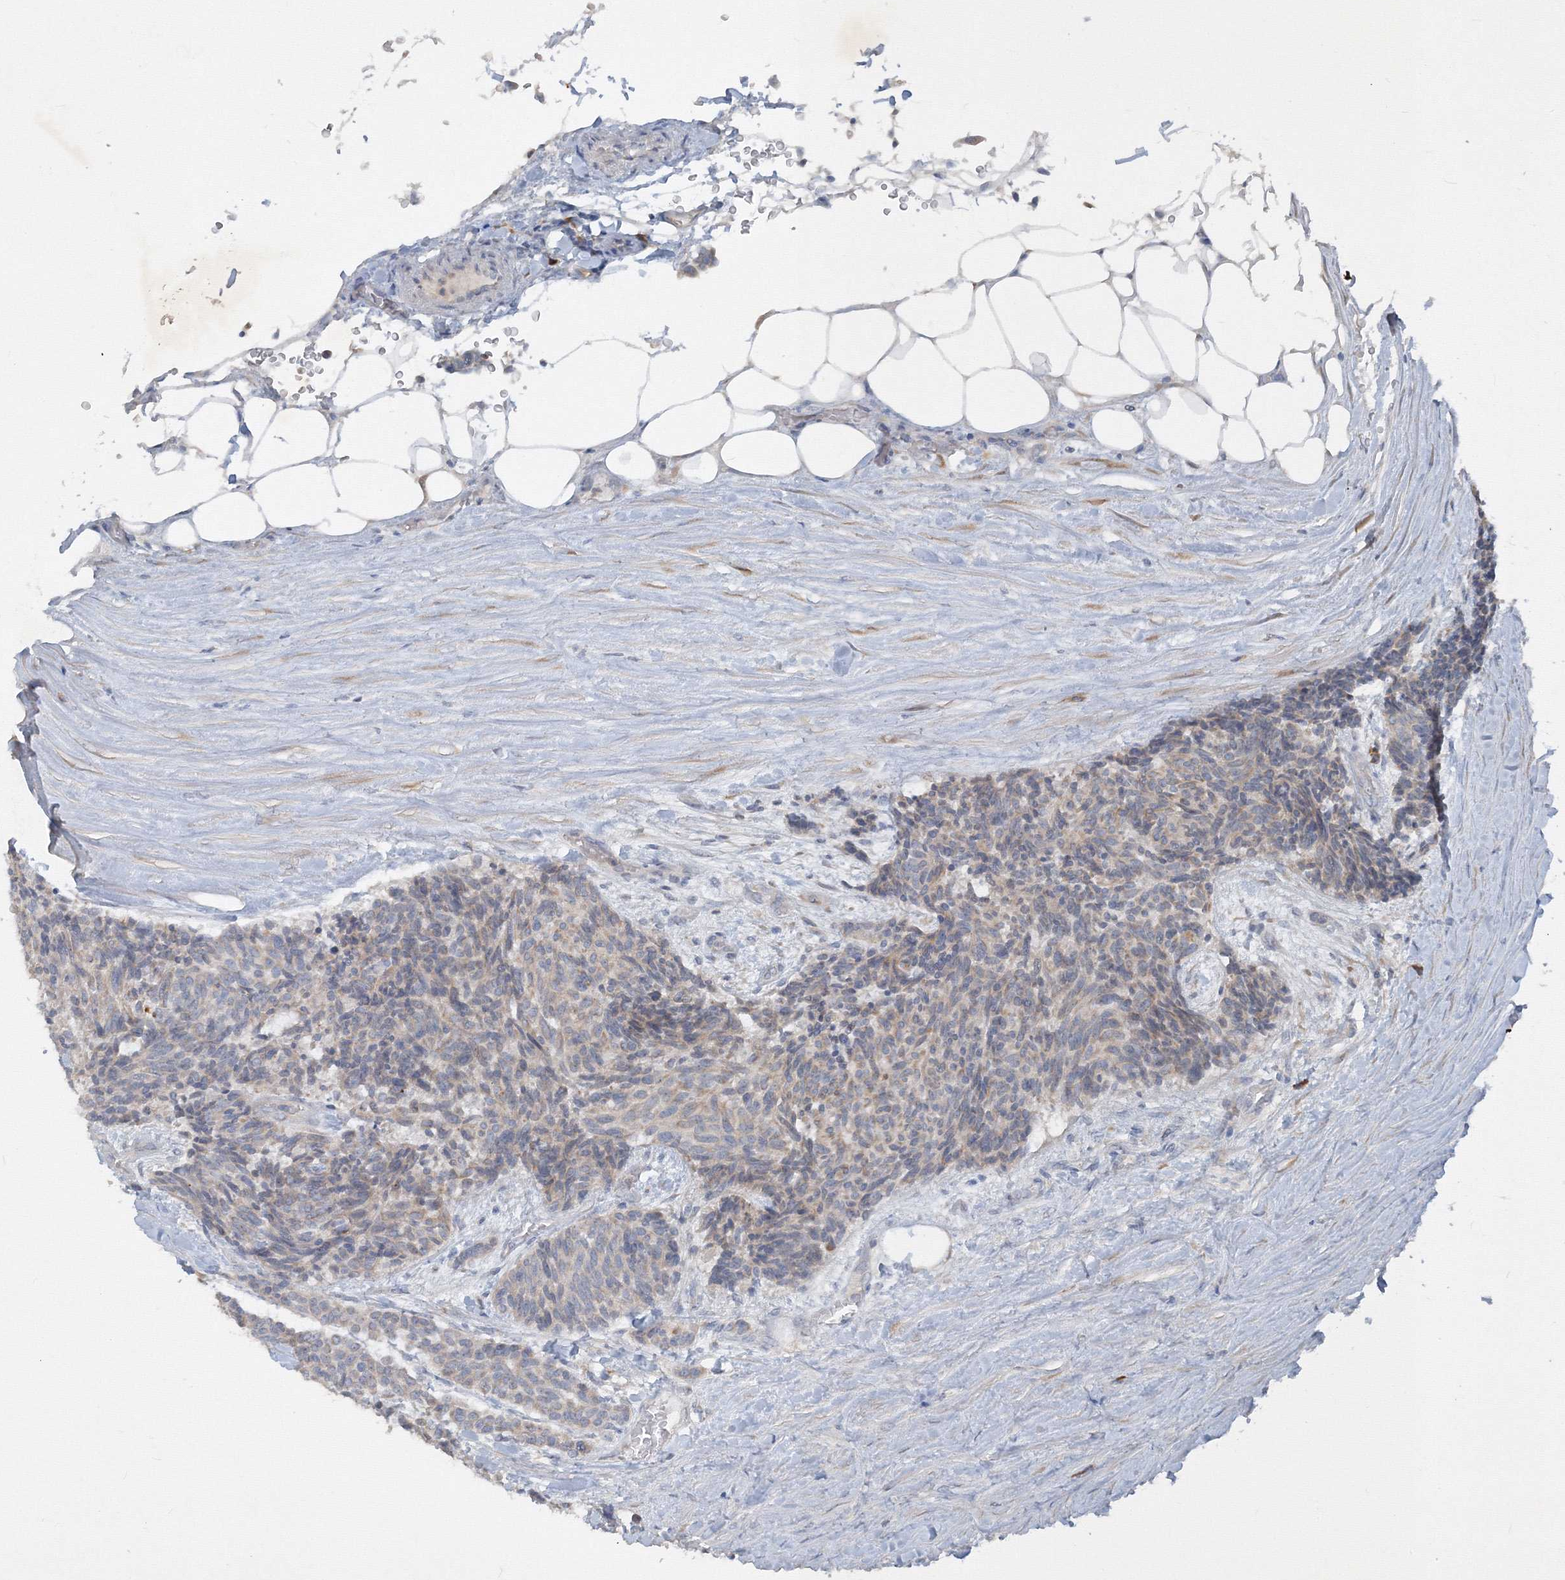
{"staining": {"intensity": "weak", "quantity": "25%-75%", "location": "cytoplasmic/membranous"}, "tissue": "carcinoid", "cell_type": "Tumor cells", "image_type": "cancer", "snomed": [{"axis": "morphology", "description": "Carcinoid, malignant, NOS"}, {"axis": "topography", "description": "Pancreas"}], "caption": "An immunohistochemistry histopathology image of tumor tissue is shown. Protein staining in brown highlights weak cytoplasmic/membranous positivity in carcinoid (malignant) within tumor cells.", "gene": "IFNAR1", "patient": {"sex": "female", "age": 54}}